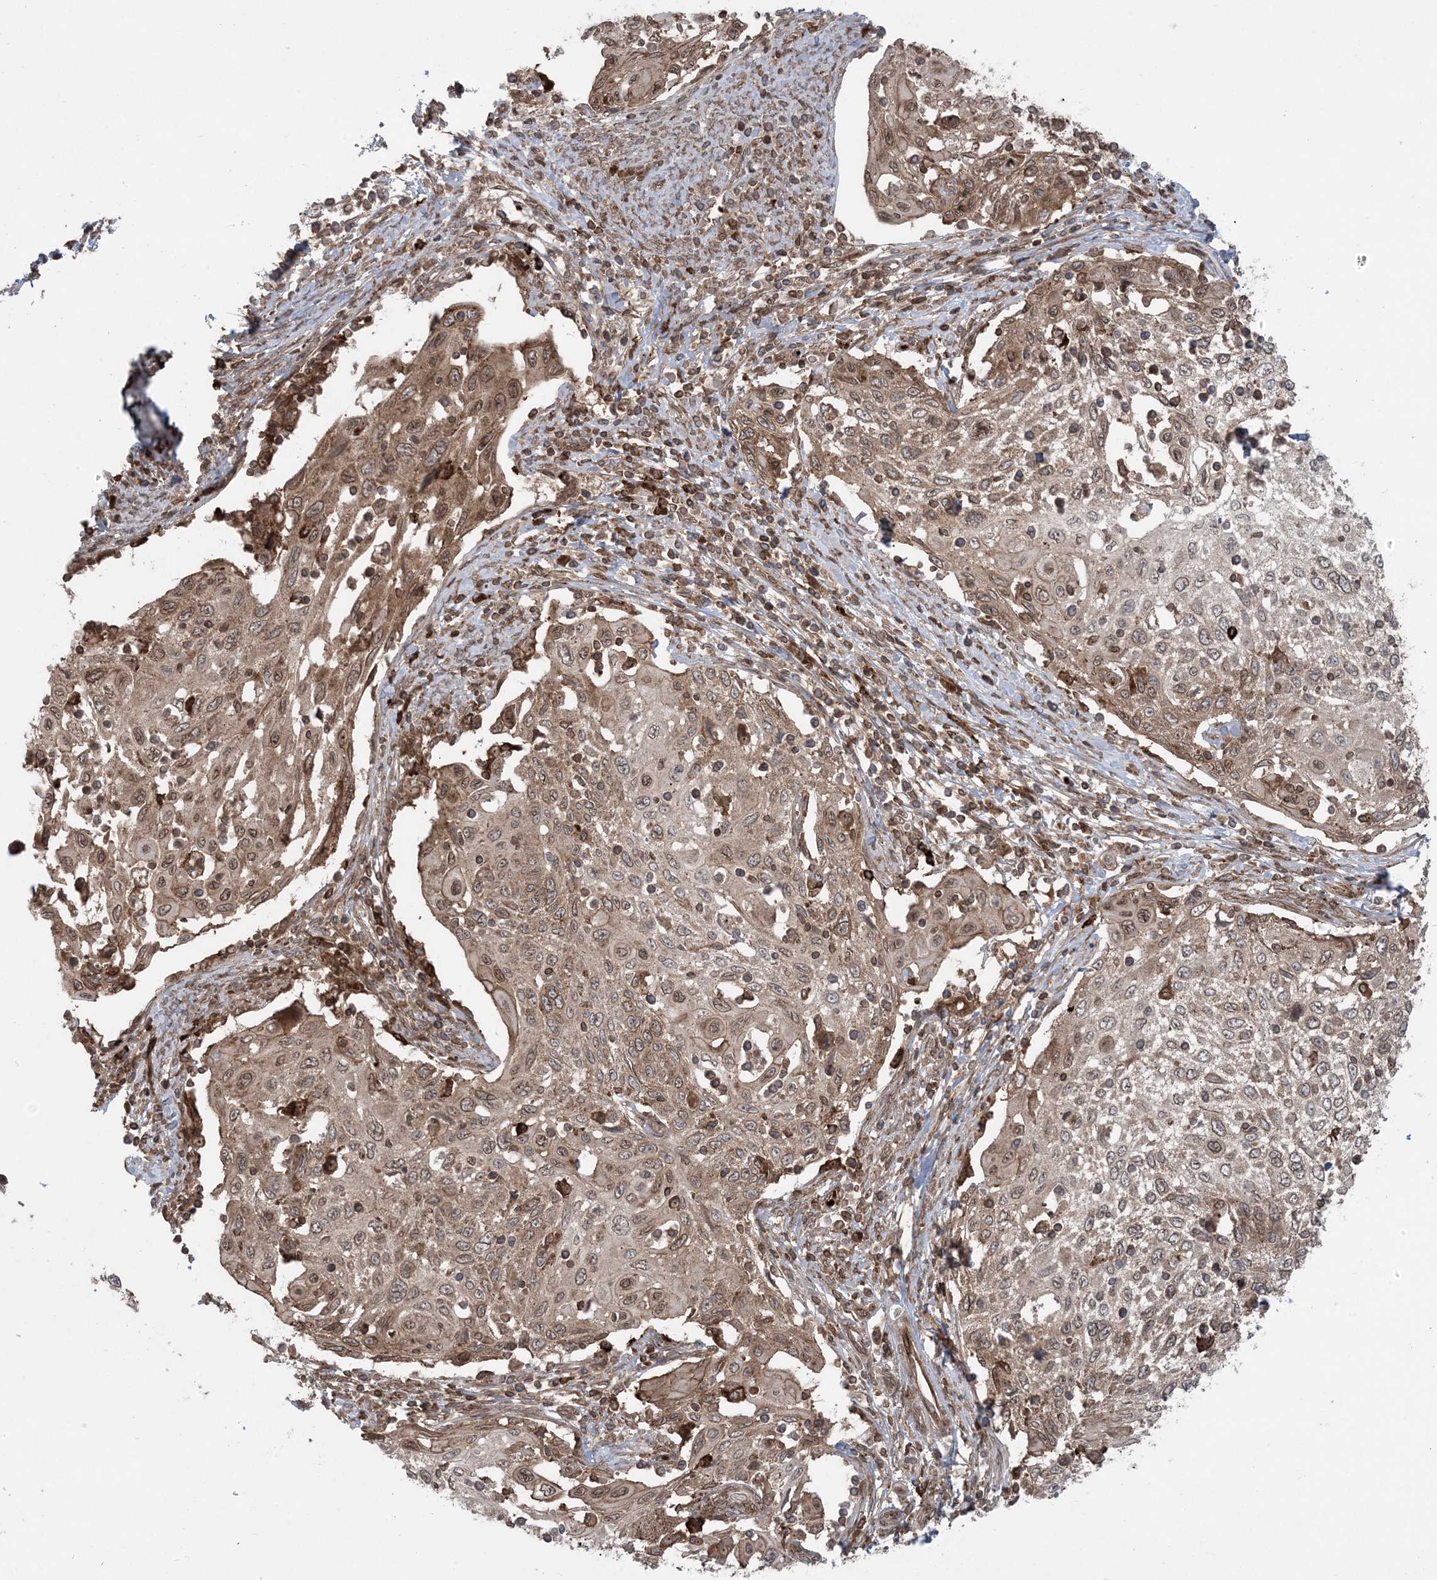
{"staining": {"intensity": "moderate", "quantity": "25%-75%", "location": "cytoplasmic/membranous,nuclear"}, "tissue": "cervical cancer", "cell_type": "Tumor cells", "image_type": "cancer", "snomed": [{"axis": "morphology", "description": "Squamous cell carcinoma, NOS"}, {"axis": "topography", "description": "Cervix"}], "caption": "Tumor cells reveal medium levels of moderate cytoplasmic/membranous and nuclear positivity in about 25%-75% of cells in human cervical cancer.", "gene": "DDX19B", "patient": {"sex": "female", "age": 70}}